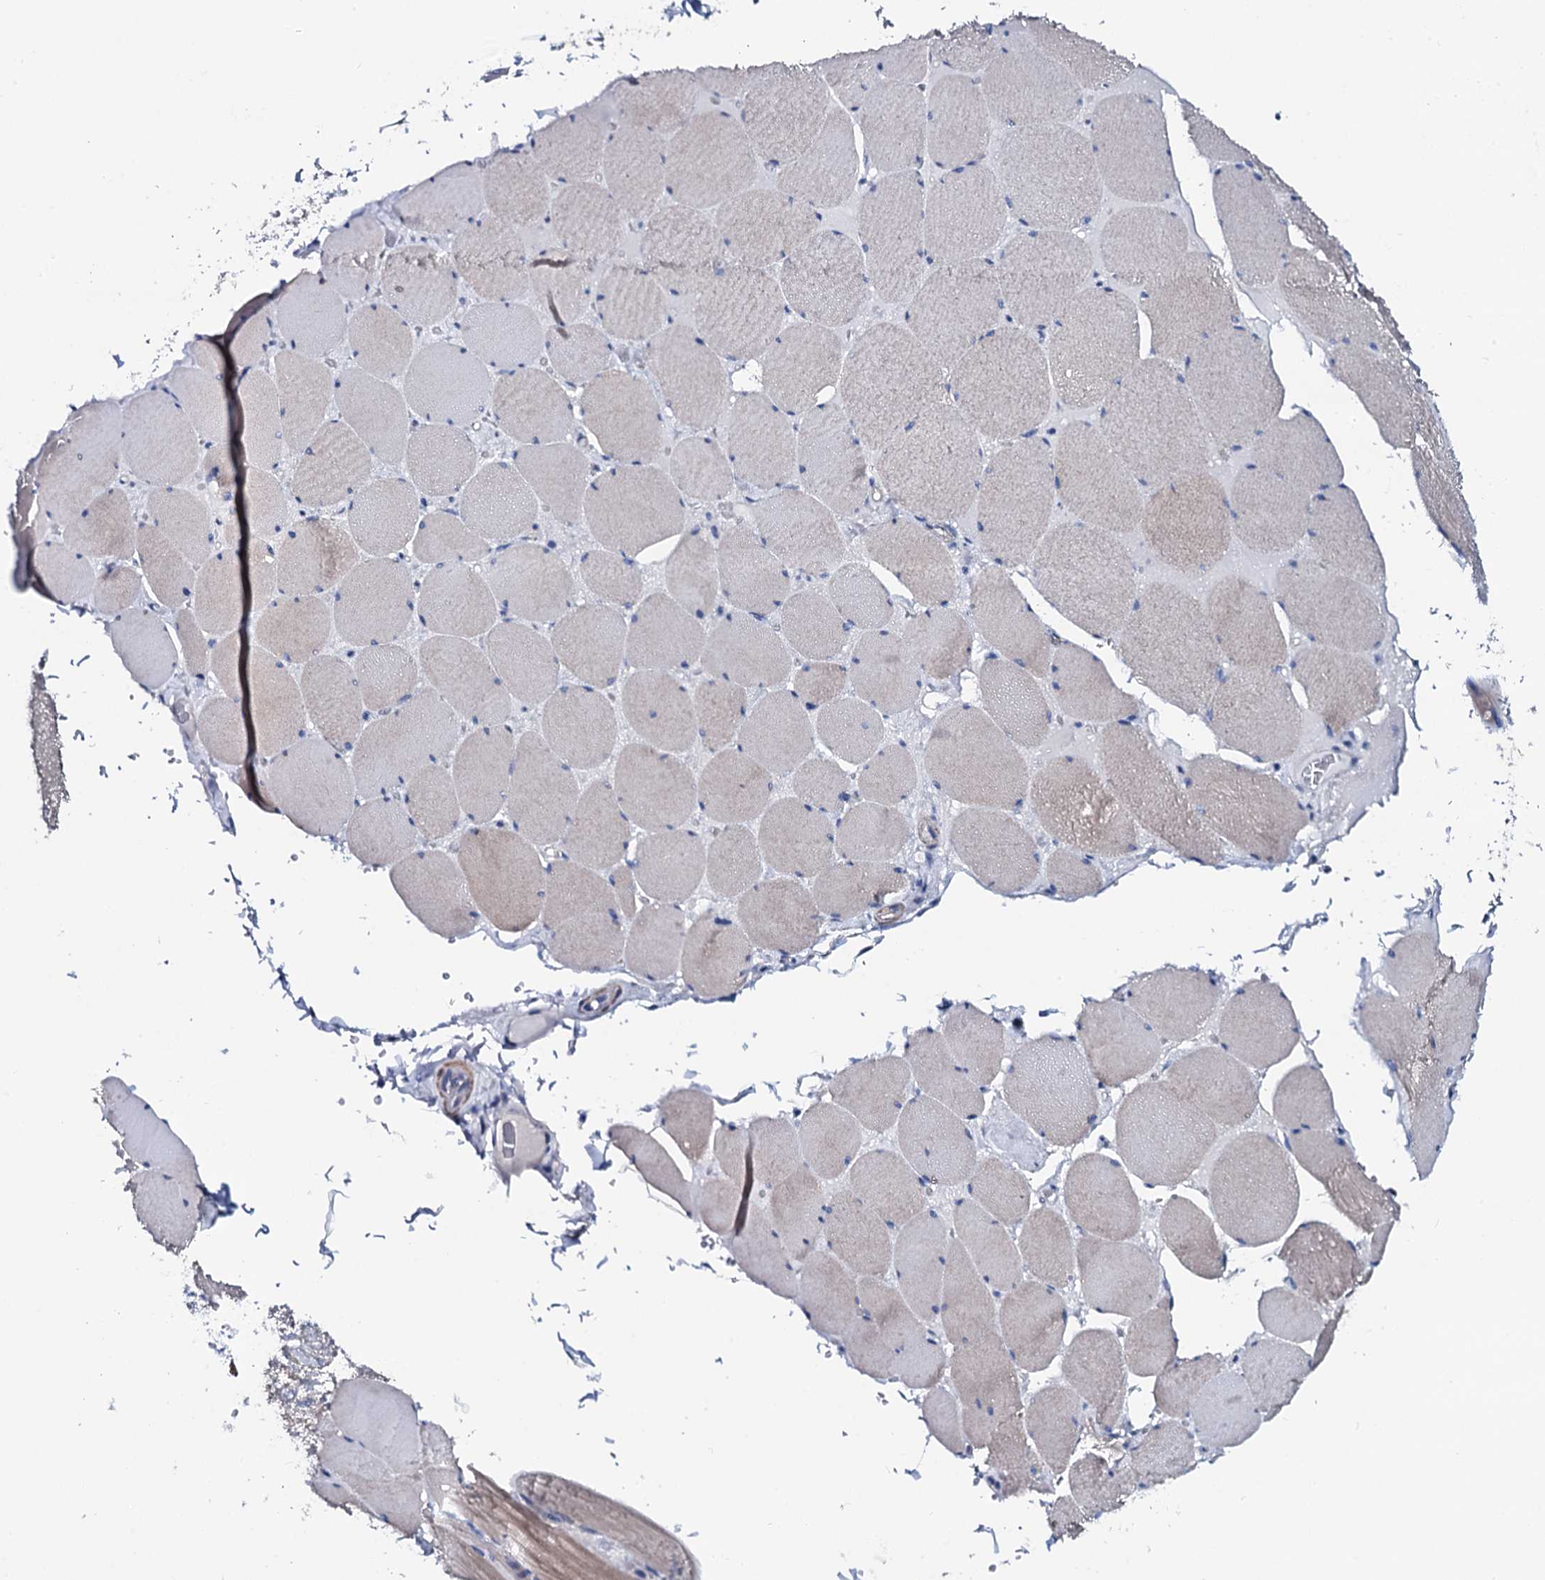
{"staining": {"intensity": "weak", "quantity": "25%-75%", "location": "cytoplasmic/membranous"}, "tissue": "skeletal muscle", "cell_type": "Myocytes", "image_type": "normal", "snomed": [{"axis": "morphology", "description": "Normal tissue, NOS"}, {"axis": "topography", "description": "Skeletal muscle"}, {"axis": "topography", "description": "Head-Neck"}], "caption": "Immunohistochemical staining of normal skeletal muscle exhibits low levels of weak cytoplasmic/membranous staining in about 25%-75% of myocytes.", "gene": "GYS2", "patient": {"sex": "male", "age": 66}}